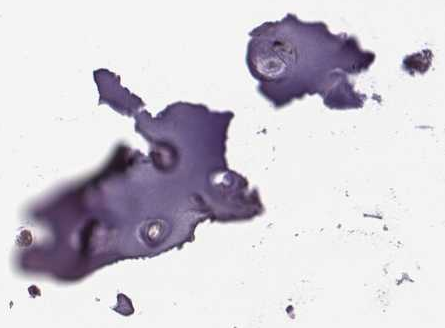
{"staining": {"intensity": "negative", "quantity": "none", "location": "none"}, "tissue": "adipose tissue", "cell_type": "Adipocytes", "image_type": "normal", "snomed": [{"axis": "morphology", "description": "Normal tissue, NOS"}, {"axis": "topography", "description": "Cartilage tissue"}], "caption": "Adipocytes are negative for brown protein staining in benign adipose tissue. (DAB (3,3'-diaminobenzidine) immunohistochemistry visualized using brightfield microscopy, high magnification).", "gene": "BICDL1", "patient": {"sex": "male", "age": 62}}